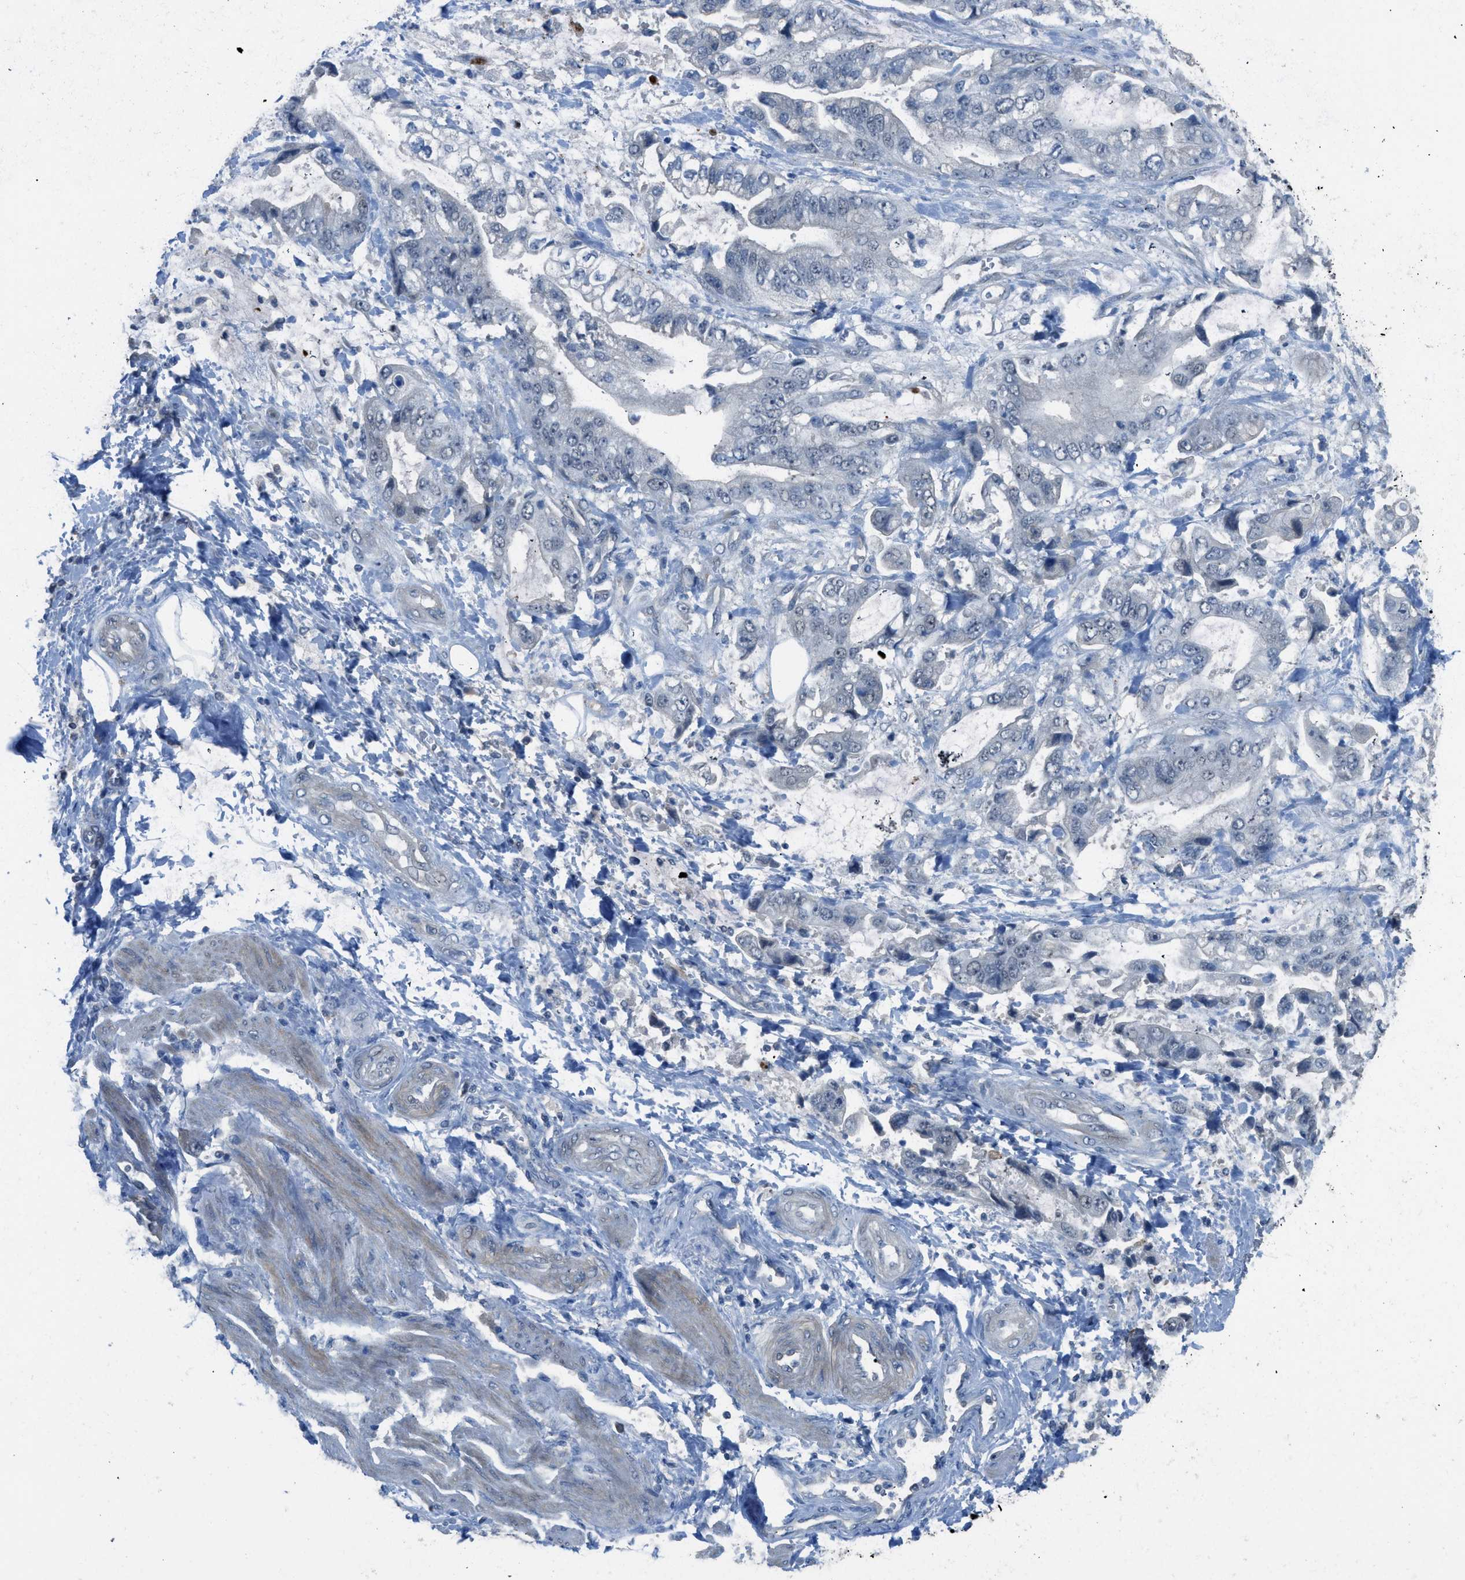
{"staining": {"intensity": "negative", "quantity": "none", "location": "none"}, "tissue": "stomach cancer", "cell_type": "Tumor cells", "image_type": "cancer", "snomed": [{"axis": "morphology", "description": "Normal tissue, NOS"}, {"axis": "morphology", "description": "Adenocarcinoma, NOS"}, {"axis": "topography", "description": "Stomach"}], "caption": "High power microscopy histopathology image of an immunohistochemistry micrograph of stomach adenocarcinoma, revealing no significant expression in tumor cells.", "gene": "TIMD4", "patient": {"sex": "male", "age": 62}}